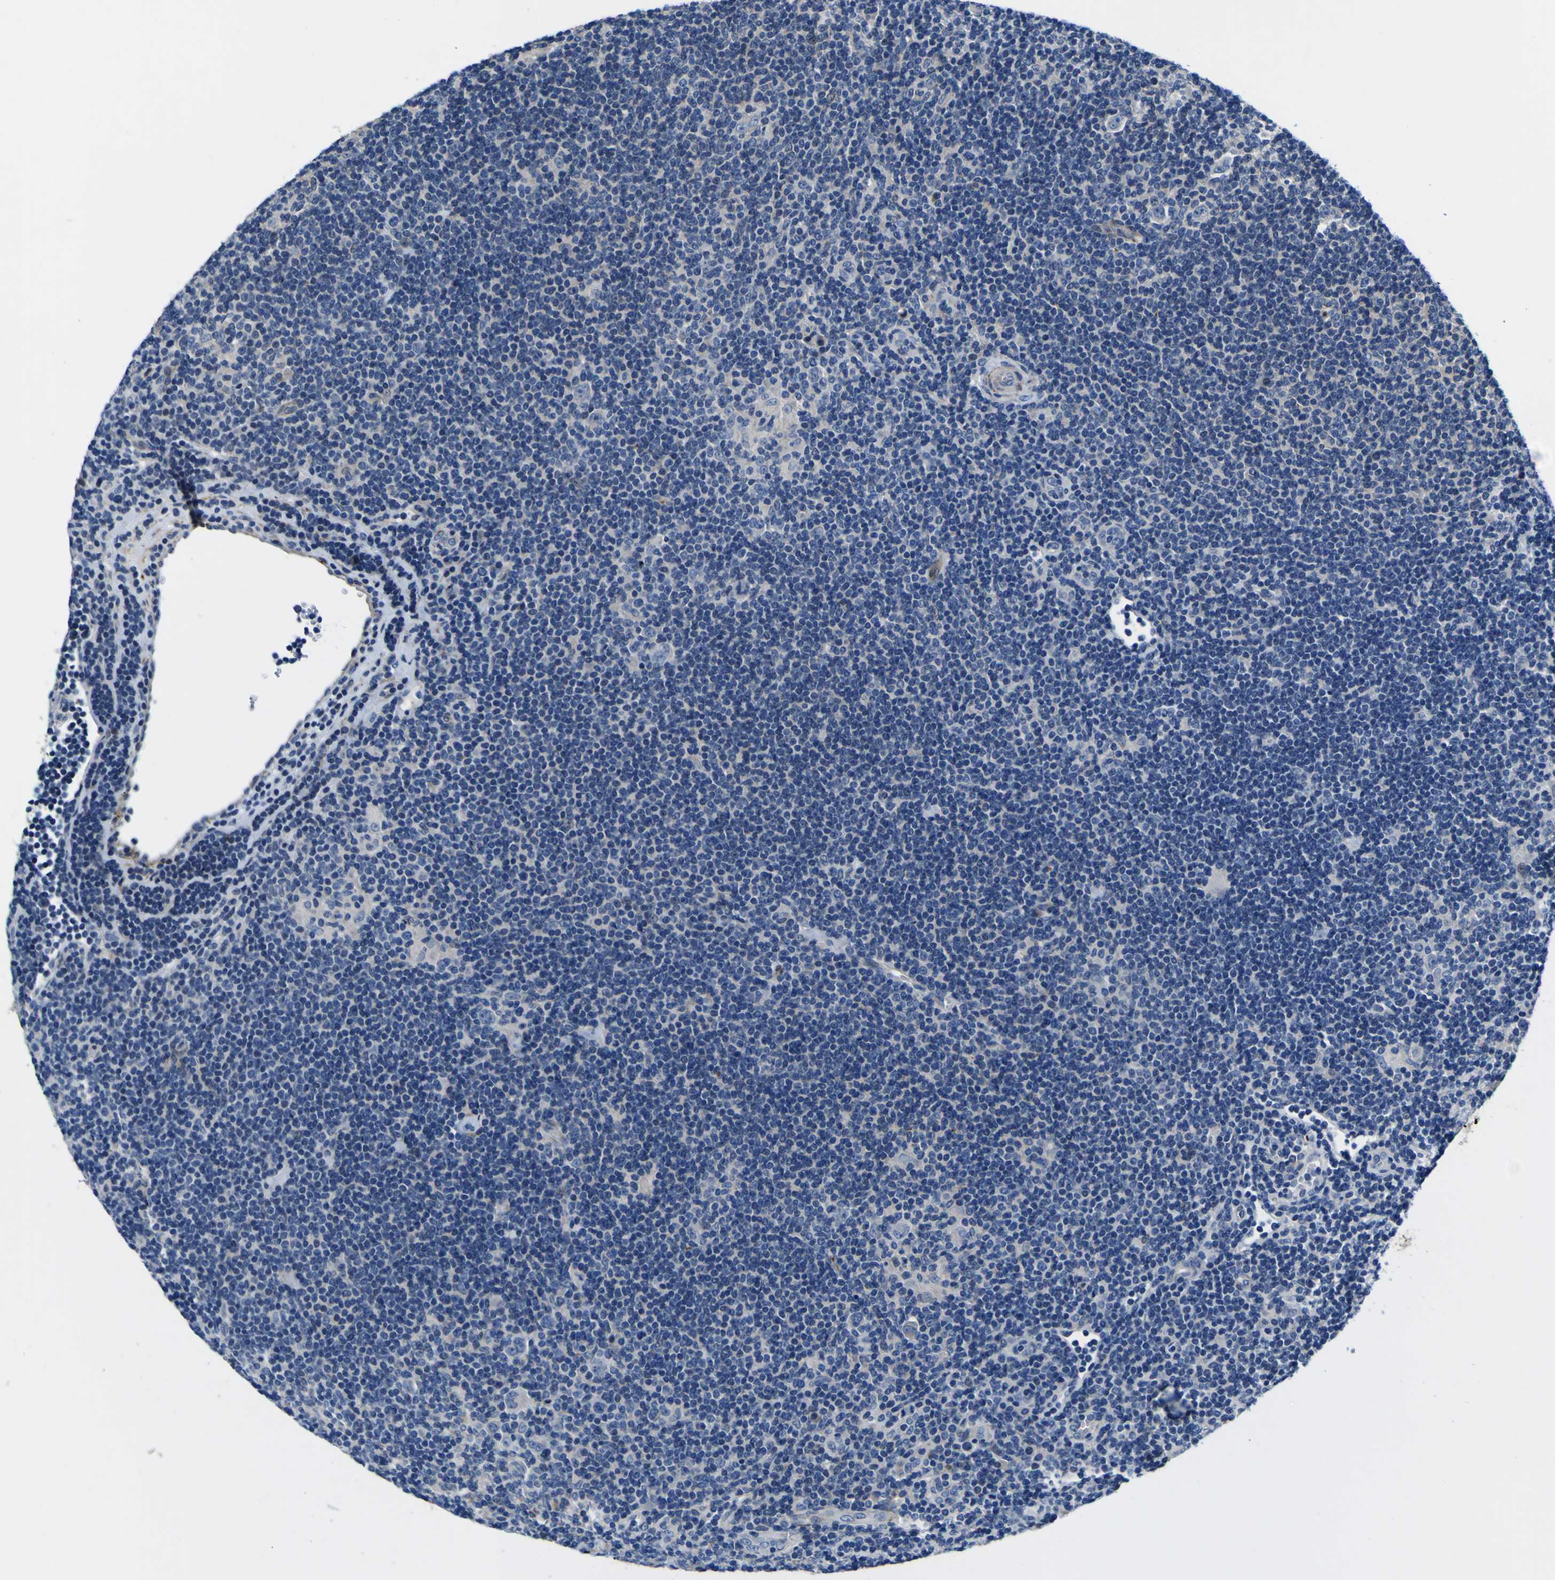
{"staining": {"intensity": "negative", "quantity": "none", "location": "none"}, "tissue": "lymphoma", "cell_type": "Tumor cells", "image_type": "cancer", "snomed": [{"axis": "morphology", "description": "Hodgkin's disease, NOS"}, {"axis": "topography", "description": "Lymph node"}], "caption": "Immunohistochemistry of human Hodgkin's disease demonstrates no positivity in tumor cells. (DAB (3,3'-diaminobenzidine) immunohistochemistry (IHC) with hematoxylin counter stain).", "gene": "AGAP3", "patient": {"sex": "female", "age": 57}}